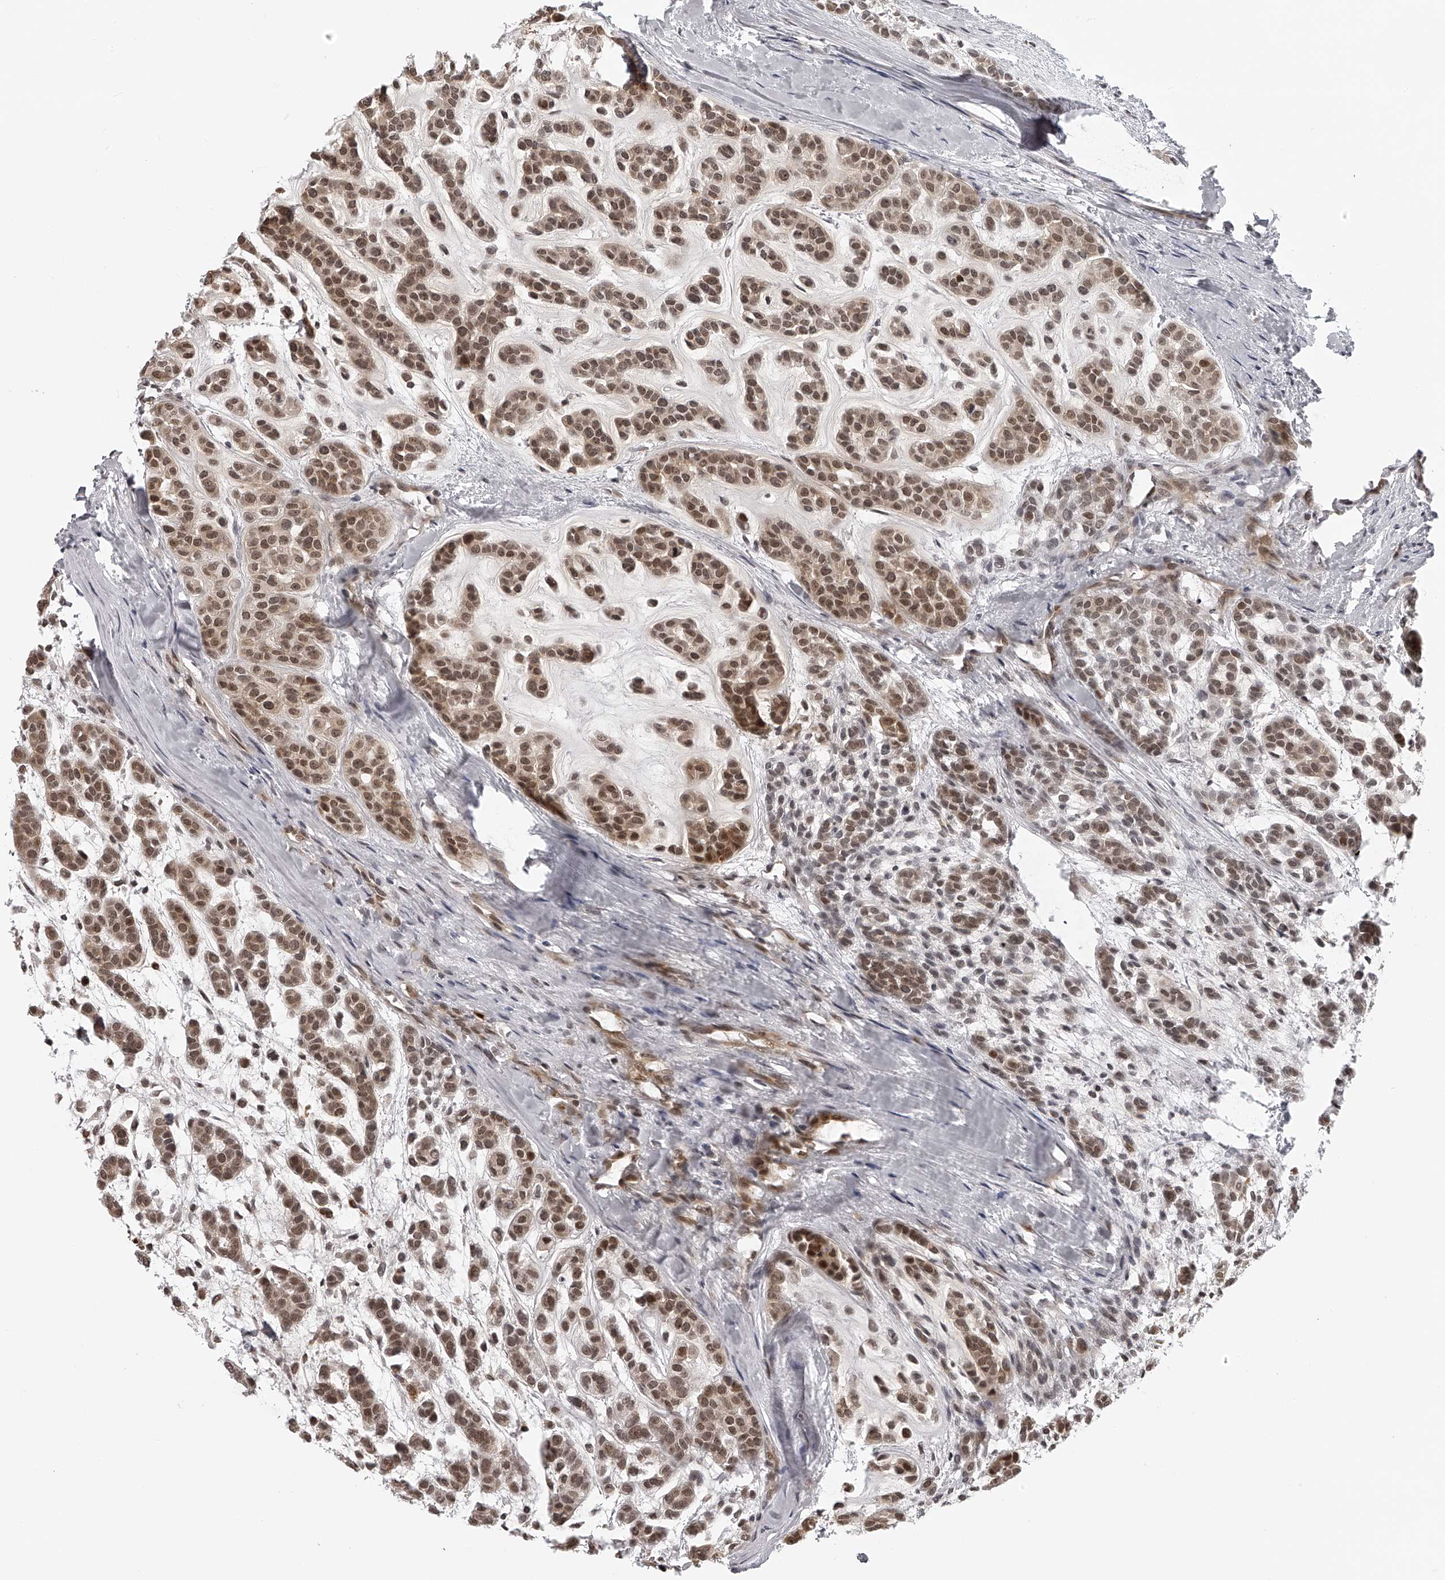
{"staining": {"intensity": "moderate", "quantity": ">75%", "location": "cytoplasmic/membranous,nuclear"}, "tissue": "head and neck cancer", "cell_type": "Tumor cells", "image_type": "cancer", "snomed": [{"axis": "morphology", "description": "Adenocarcinoma, NOS"}, {"axis": "morphology", "description": "Adenoma, NOS"}, {"axis": "topography", "description": "Head-Neck"}], "caption": "Moderate cytoplasmic/membranous and nuclear positivity is appreciated in about >75% of tumor cells in head and neck cancer.", "gene": "ODF2L", "patient": {"sex": "female", "age": 55}}